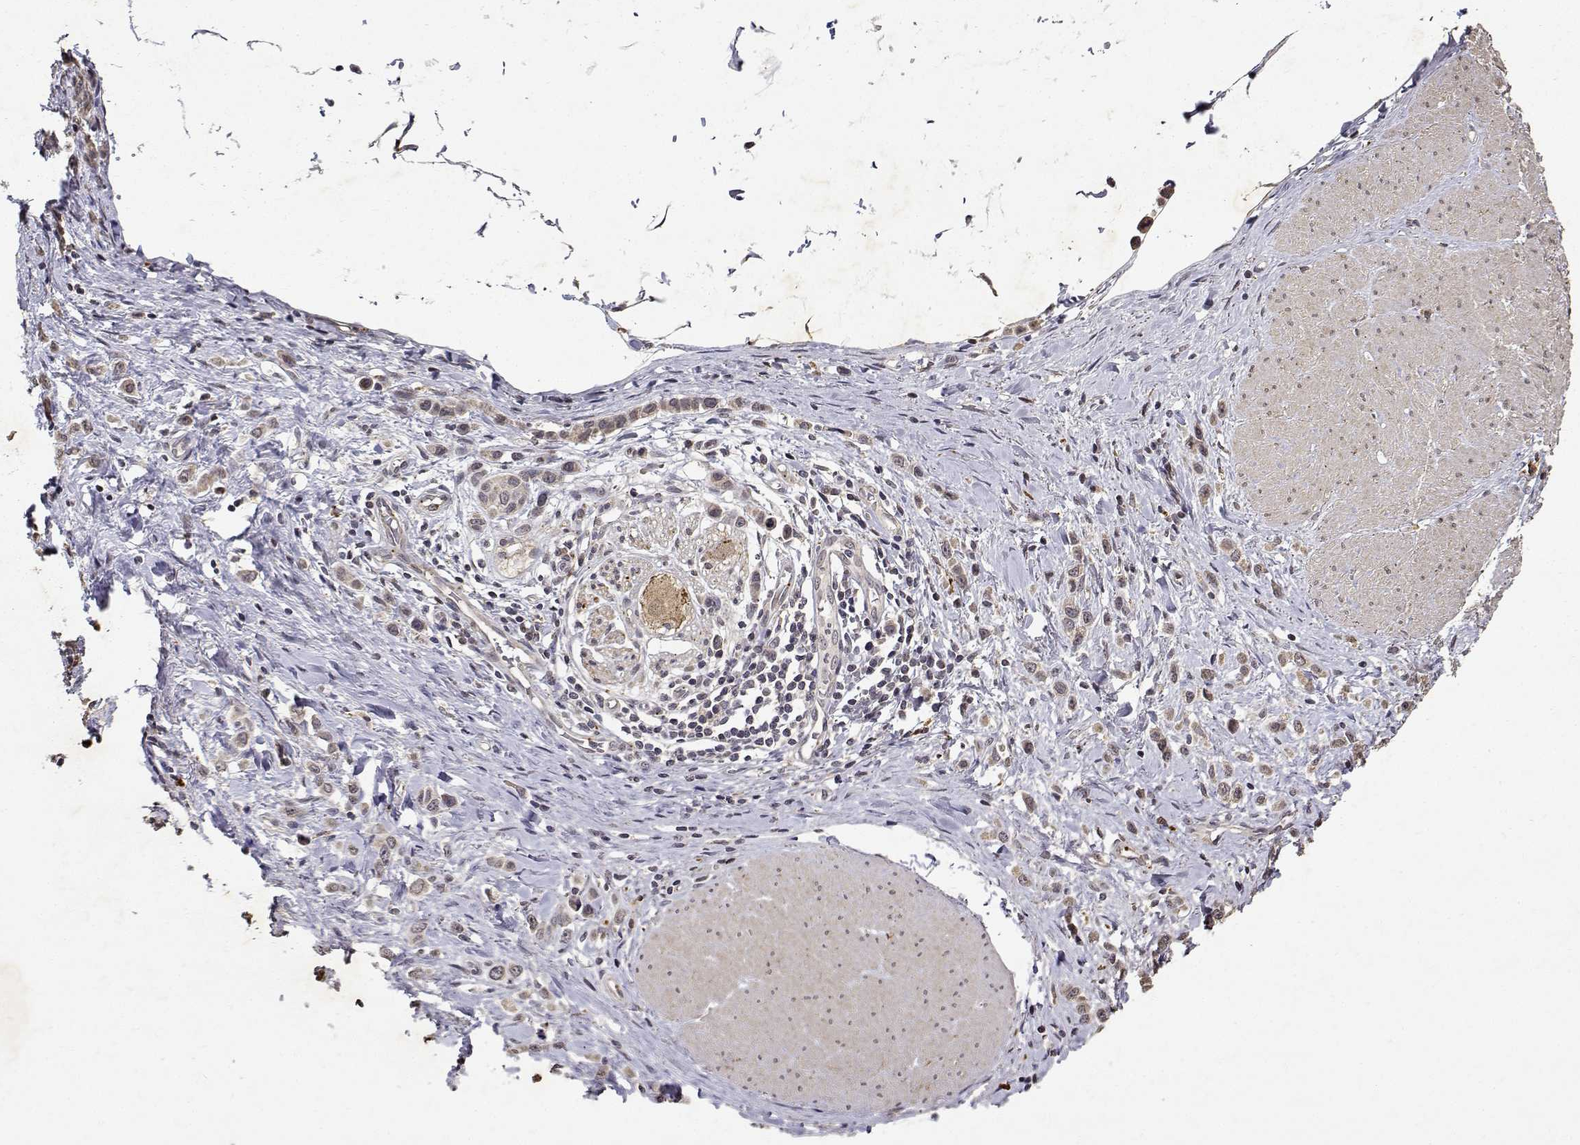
{"staining": {"intensity": "weak", "quantity": ">75%", "location": "cytoplasmic/membranous"}, "tissue": "stomach cancer", "cell_type": "Tumor cells", "image_type": "cancer", "snomed": [{"axis": "morphology", "description": "Adenocarcinoma, NOS"}, {"axis": "topography", "description": "Stomach"}], "caption": "Stomach adenocarcinoma stained with a brown dye displays weak cytoplasmic/membranous positive expression in approximately >75% of tumor cells.", "gene": "BDNF", "patient": {"sex": "male", "age": 47}}